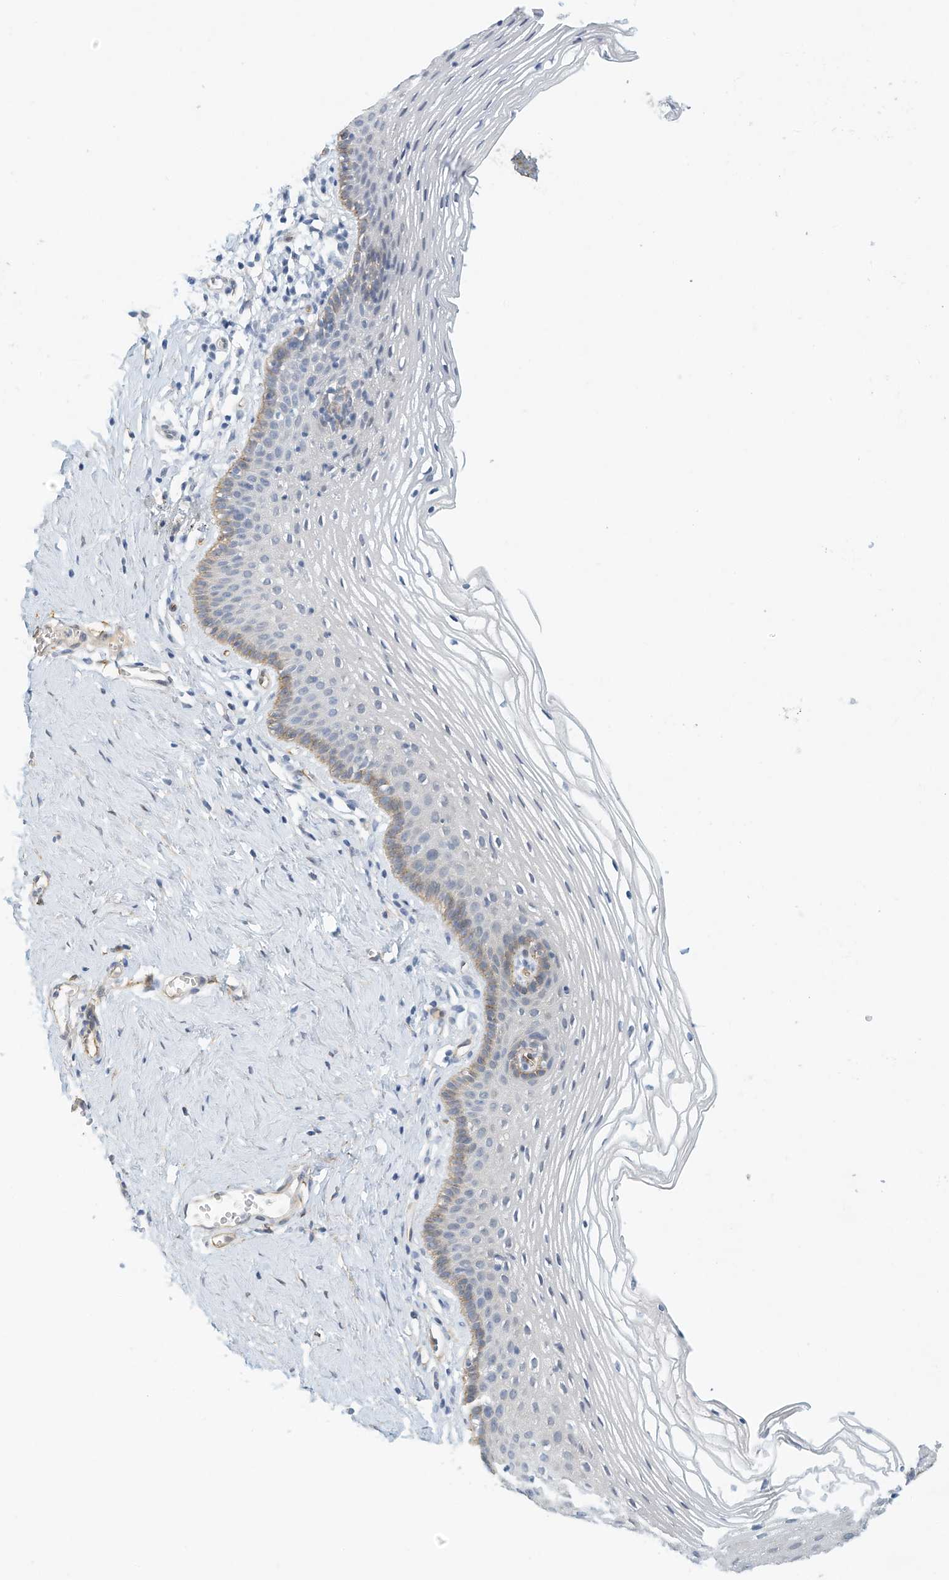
{"staining": {"intensity": "moderate", "quantity": "<25%", "location": "cytoplasmic/membranous"}, "tissue": "vagina", "cell_type": "Squamous epithelial cells", "image_type": "normal", "snomed": [{"axis": "morphology", "description": "Normal tissue, NOS"}, {"axis": "topography", "description": "Vagina"}], "caption": "IHC photomicrograph of unremarkable vagina: vagina stained using immunohistochemistry demonstrates low levels of moderate protein expression localized specifically in the cytoplasmic/membranous of squamous epithelial cells, appearing as a cytoplasmic/membranous brown color.", "gene": "ARHGAP28", "patient": {"sex": "female", "age": 32}}